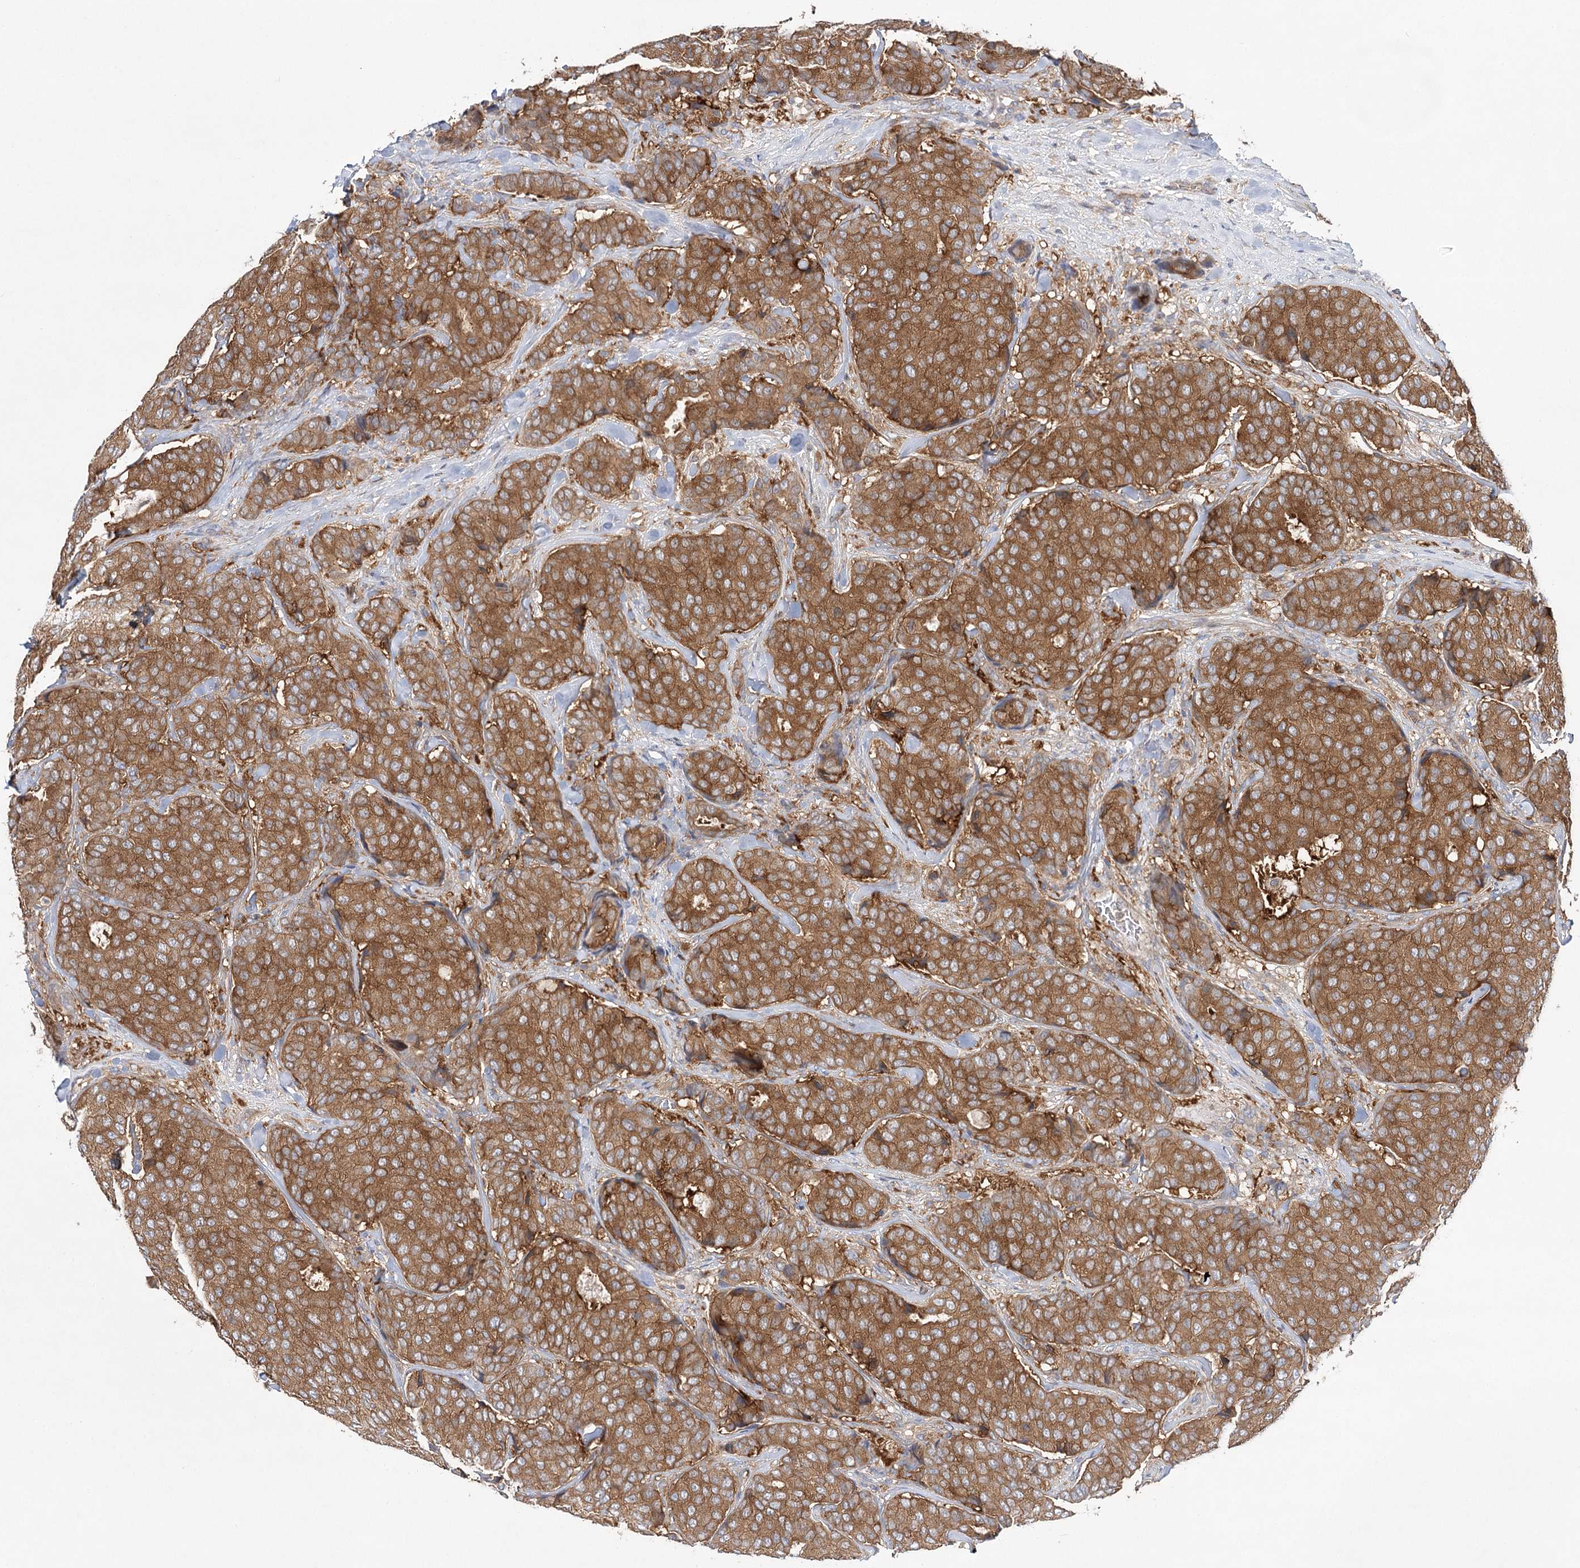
{"staining": {"intensity": "moderate", "quantity": ">75%", "location": "cytoplasmic/membranous"}, "tissue": "breast cancer", "cell_type": "Tumor cells", "image_type": "cancer", "snomed": [{"axis": "morphology", "description": "Duct carcinoma"}, {"axis": "topography", "description": "Breast"}], "caption": "Immunohistochemical staining of breast cancer shows medium levels of moderate cytoplasmic/membranous protein staining in about >75% of tumor cells.", "gene": "ABRAXAS2", "patient": {"sex": "female", "age": 75}}